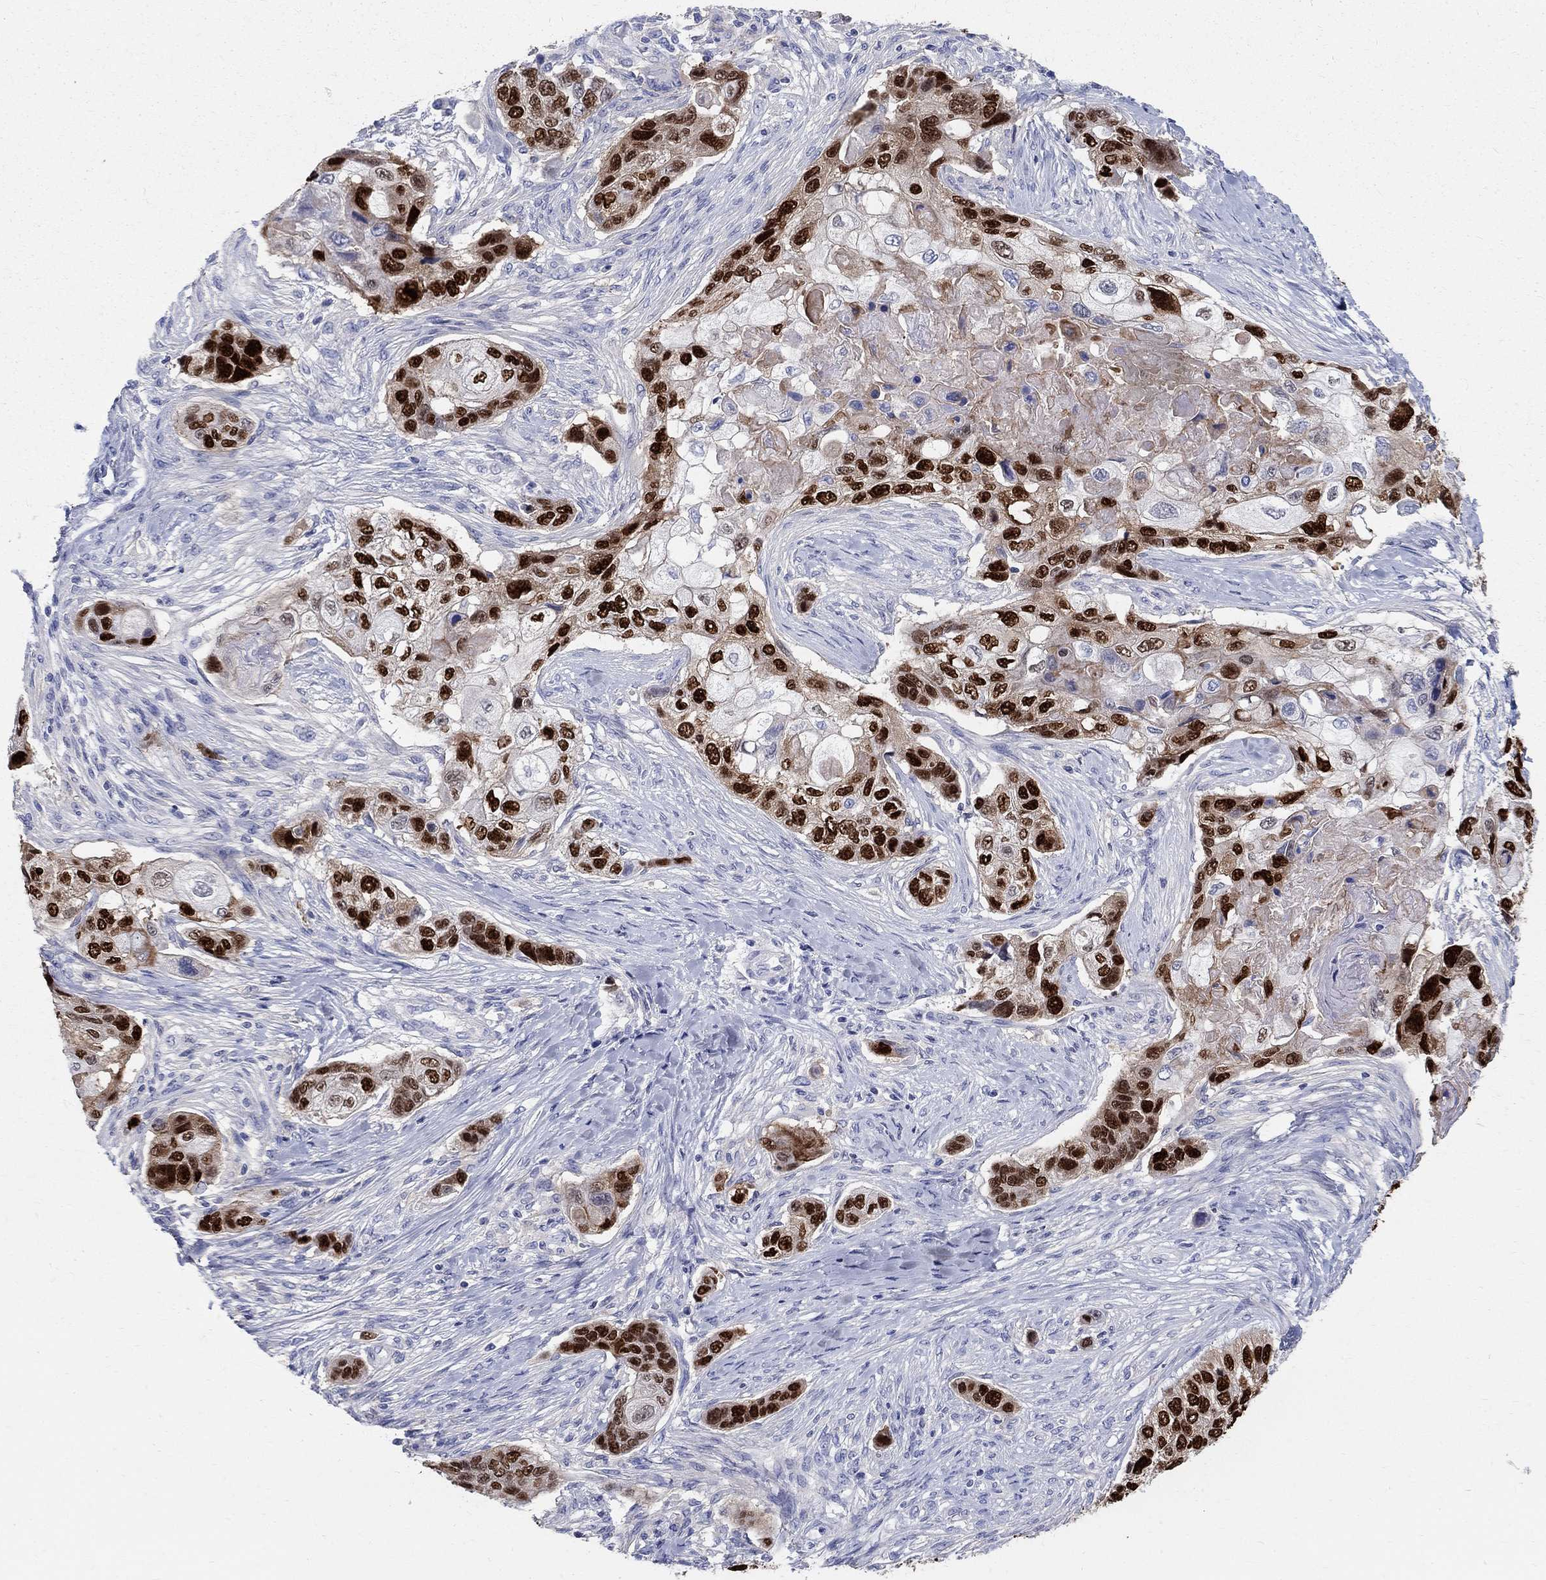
{"staining": {"intensity": "strong", "quantity": ">75%", "location": "nuclear"}, "tissue": "lung cancer", "cell_type": "Tumor cells", "image_type": "cancer", "snomed": [{"axis": "morphology", "description": "Normal tissue, NOS"}, {"axis": "morphology", "description": "Squamous cell carcinoma, NOS"}, {"axis": "topography", "description": "Bronchus"}, {"axis": "topography", "description": "Lung"}], "caption": "Immunohistochemistry (IHC) image of neoplastic tissue: lung cancer (squamous cell carcinoma) stained using immunohistochemistry demonstrates high levels of strong protein expression localized specifically in the nuclear of tumor cells, appearing as a nuclear brown color.", "gene": "SOX2", "patient": {"sex": "male", "age": 69}}